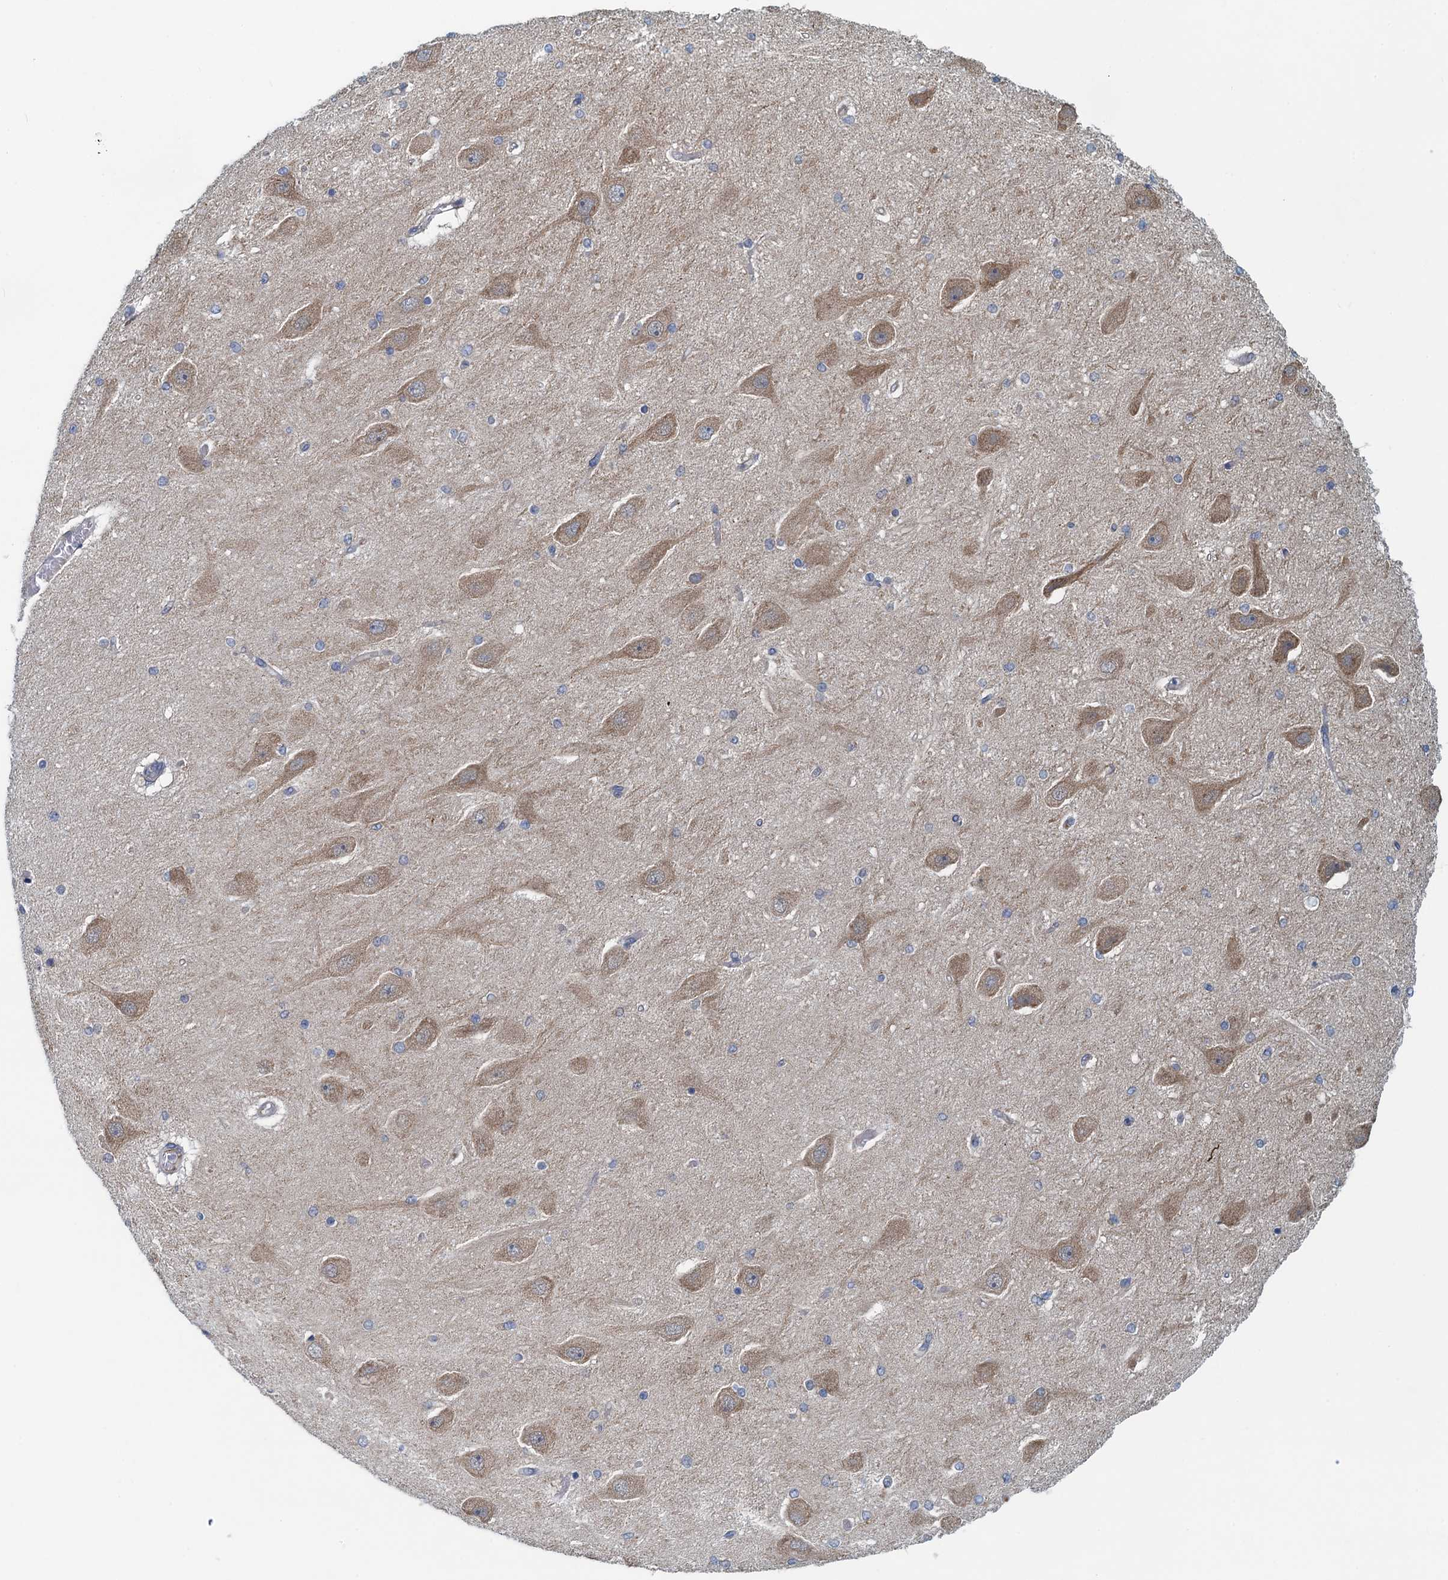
{"staining": {"intensity": "negative", "quantity": "none", "location": "none"}, "tissue": "hippocampus", "cell_type": "Glial cells", "image_type": "normal", "snomed": [{"axis": "morphology", "description": "Normal tissue, NOS"}, {"axis": "topography", "description": "Hippocampus"}], "caption": "Immunohistochemical staining of benign human hippocampus exhibits no significant expression in glial cells. (Brightfield microscopy of DAB immunohistochemistry (IHC) at high magnification).", "gene": "MYDGF", "patient": {"sex": "female", "age": 54}}